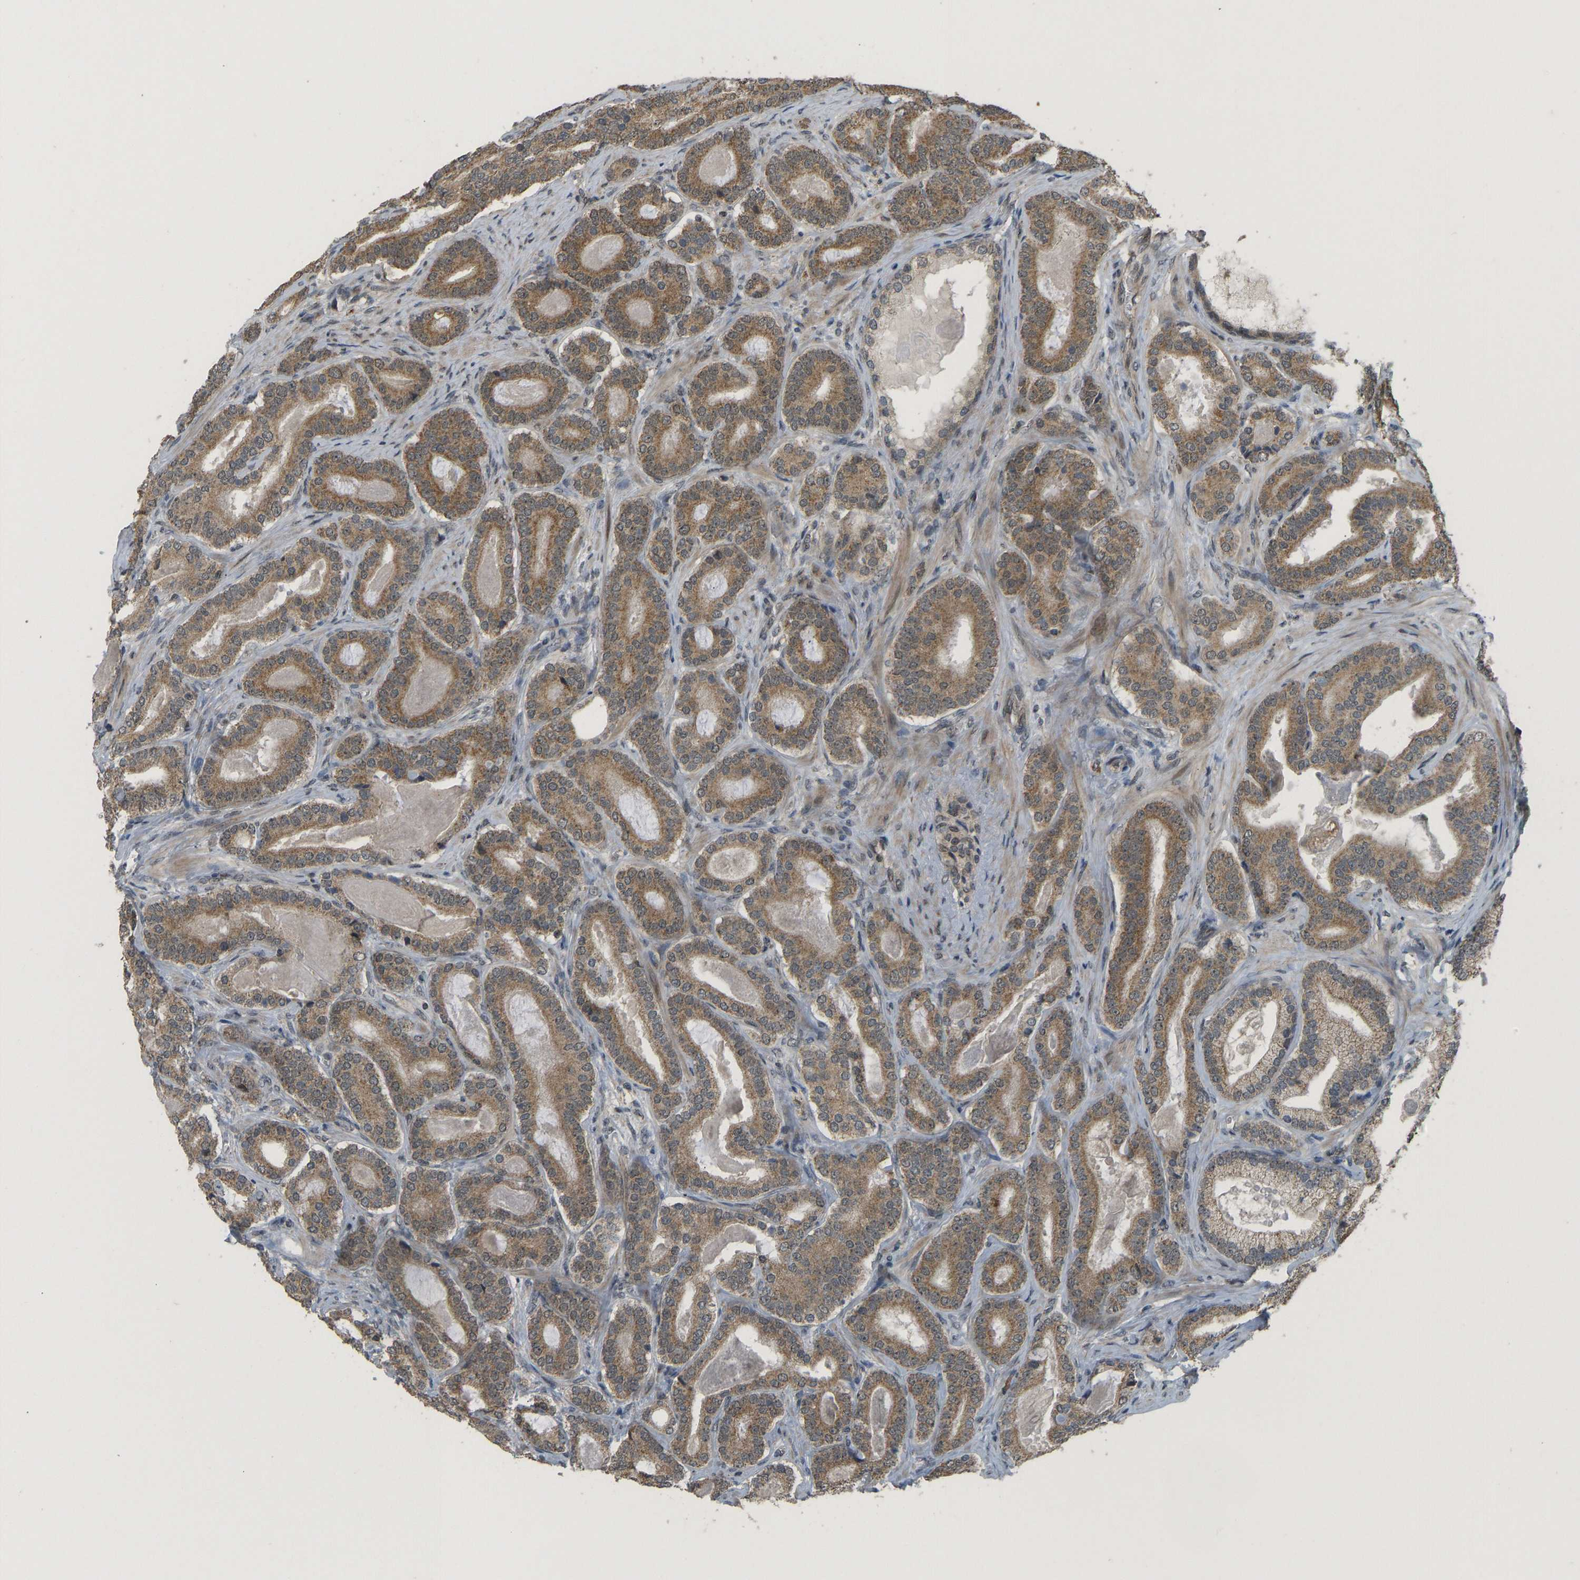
{"staining": {"intensity": "moderate", "quantity": ">75%", "location": "cytoplasmic/membranous"}, "tissue": "prostate cancer", "cell_type": "Tumor cells", "image_type": "cancer", "snomed": [{"axis": "morphology", "description": "Adenocarcinoma, High grade"}, {"axis": "topography", "description": "Prostate"}], "caption": "Immunohistochemical staining of prostate cancer displays medium levels of moderate cytoplasmic/membranous protein positivity in approximately >75% of tumor cells.", "gene": "ACADS", "patient": {"sex": "male", "age": 60}}